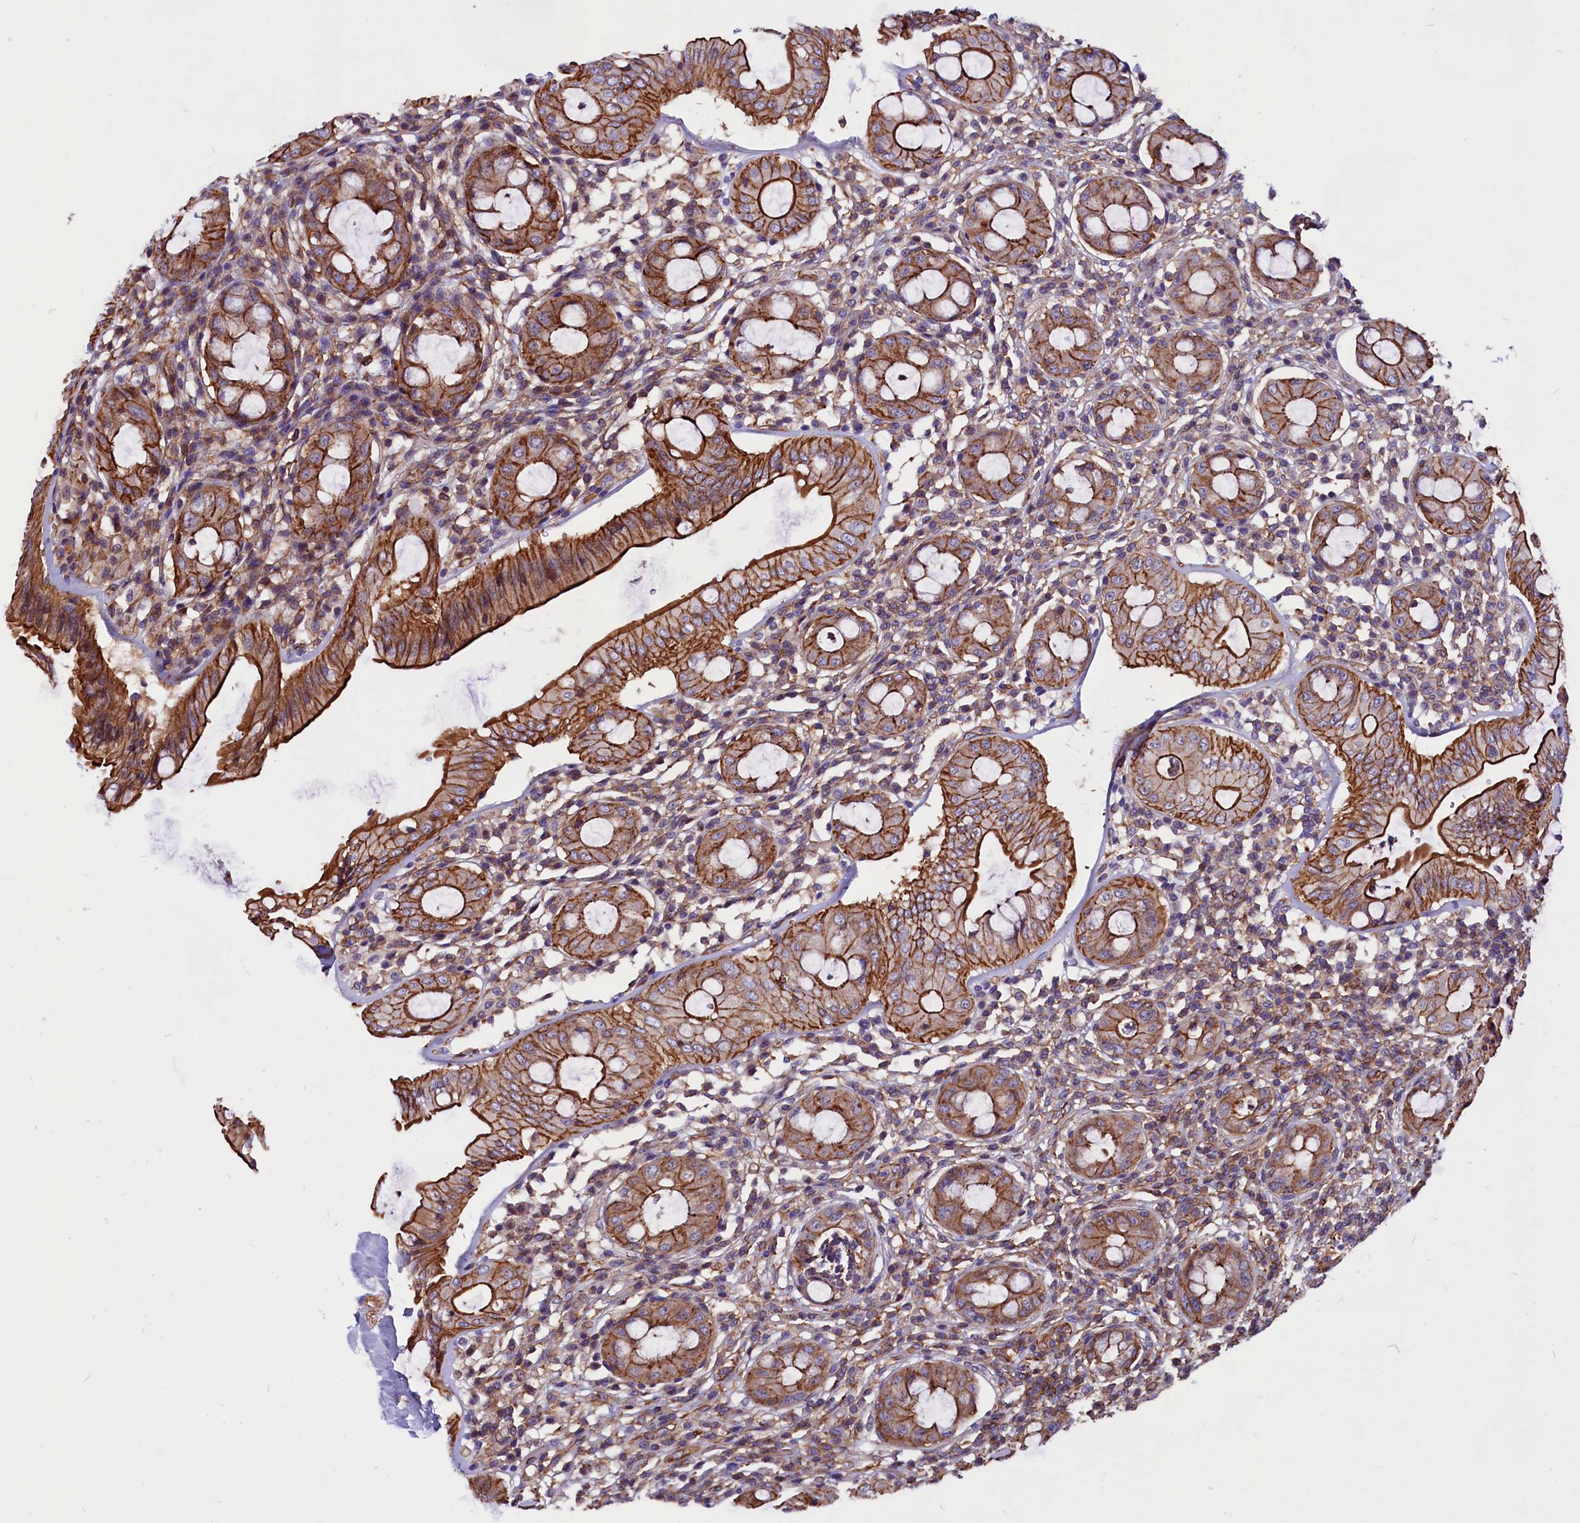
{"staining": {"intensity": "moderate", "quantity": ">75%", "location": "cytoplasmic/membranous"}, "tissue": "rectum", "cell_type": "Glandular cells", "image_type": "normal", "snomed": [{"axis": "morphology", "description": "Normal tissue, NOS"}, {"axis": "topography", "description": "Rectum"}], "caption": "Rectum stained with IHC displays moderate cytoplasmic/membranous expression in approximately >75% of glandular cells.", "gene": "ZNF749", "patient": {"sex": "female", "age": 57}}